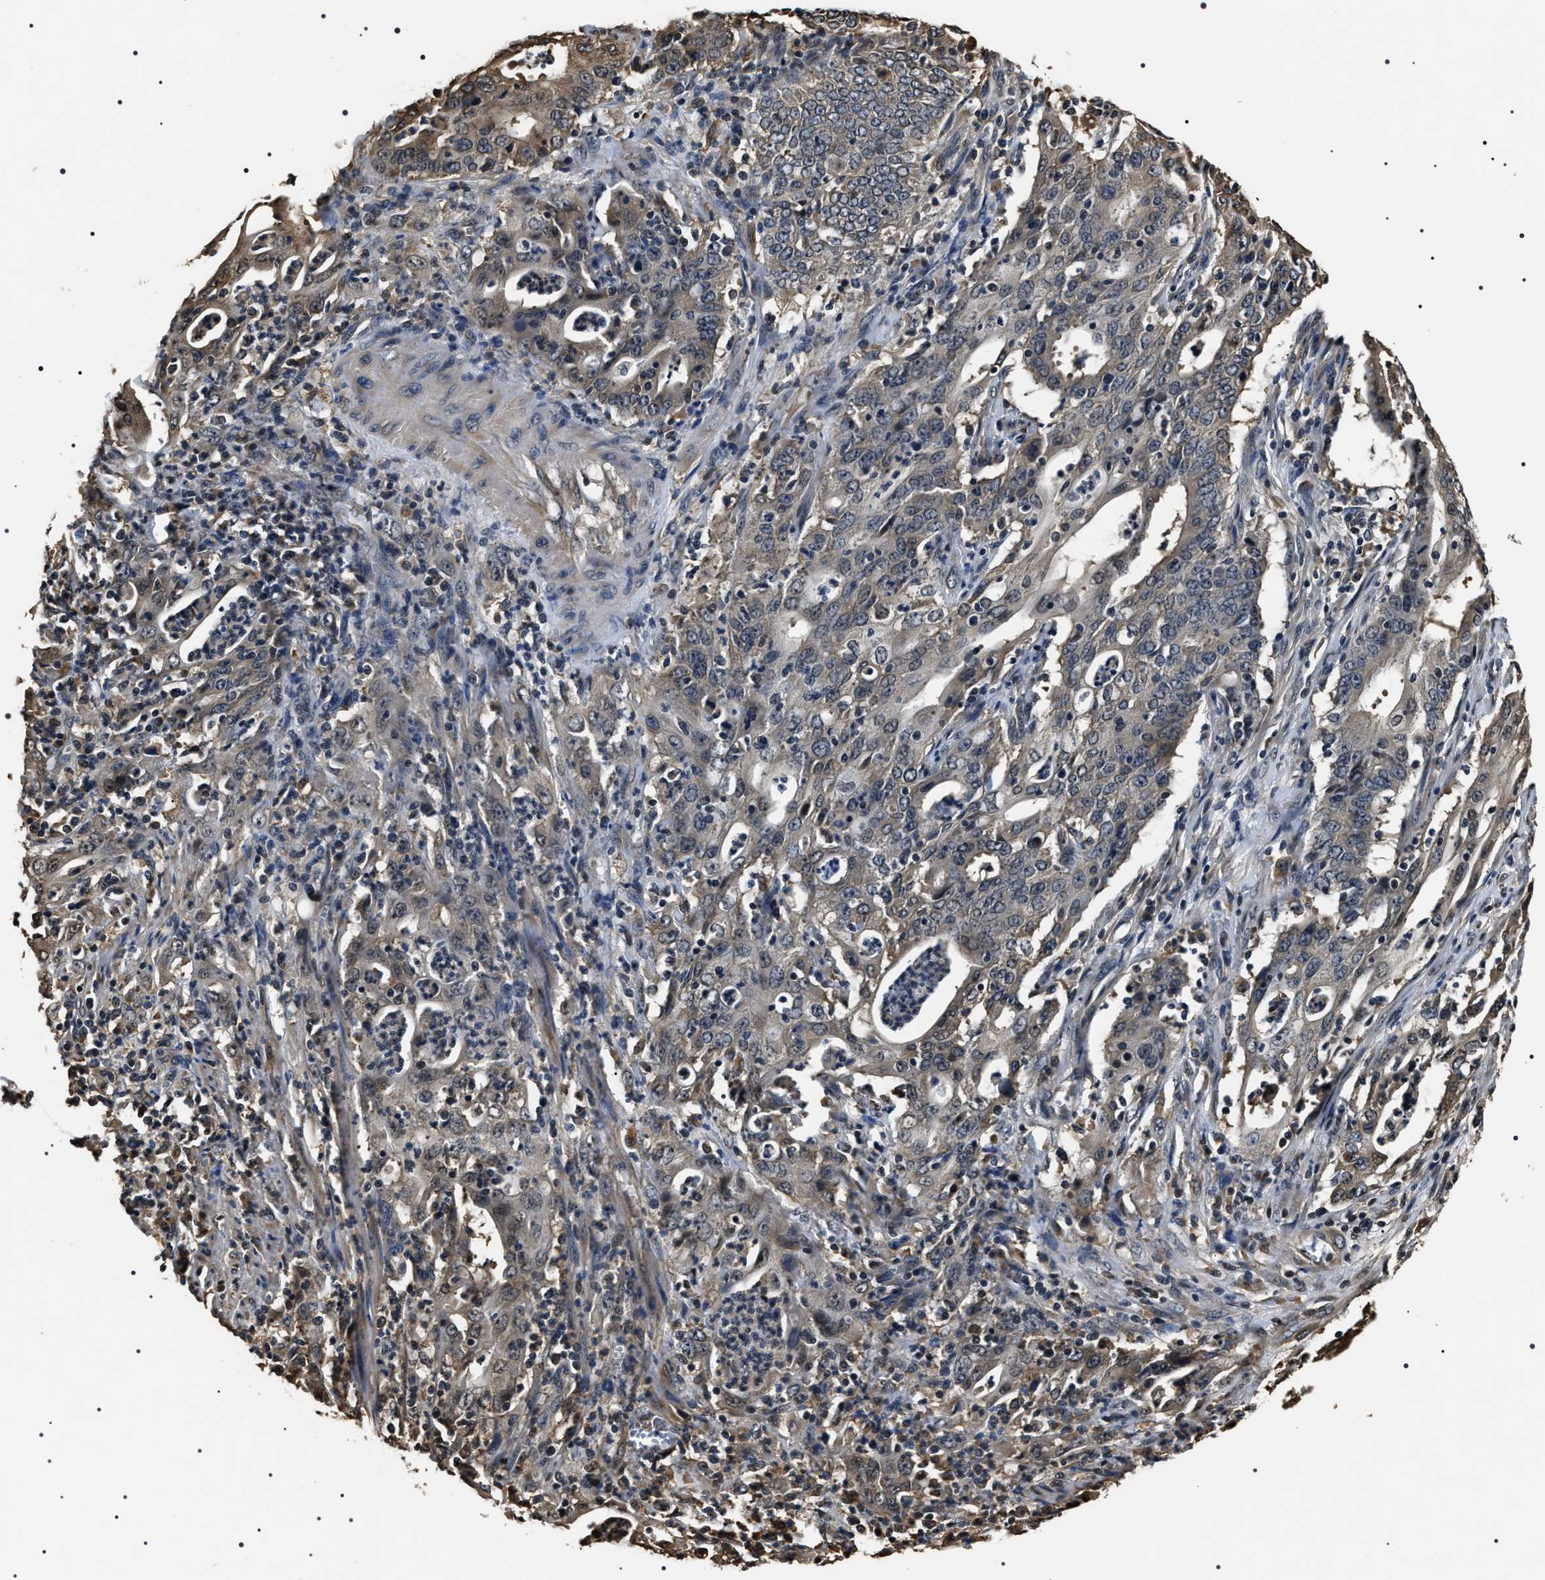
{"staining": {"intensity": "moderate", "quantity": "<25%", "location": "cytoplasmic/membranous"}, "tissue": "cervical cancer", "cell_type": "Tumor cells", "image_type": "cancer", "snomed": [{"axis": "morphology", "description": "Adenocarcinoma, NOS"}, {"axis": "topography", "description": "Cervix"}], "caption": "The micrograph shows a brown stain indicating the presence of a protein in the cytoplasmic/membranous of tumor cells in adenocarcinoma (cervical).", "gene": "ARHGAP22", "patient": {"sex": "female", "age": 44}}